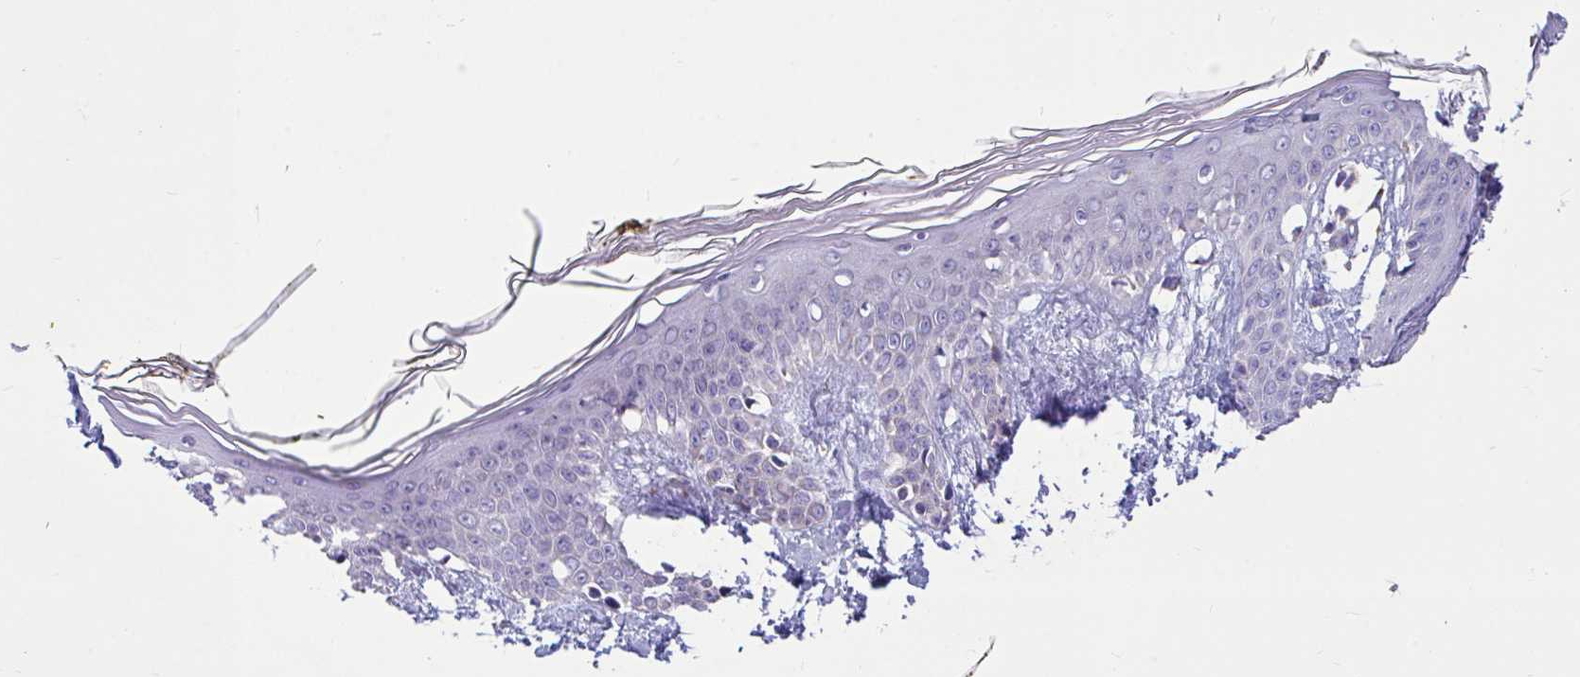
{"staining": {"intensity": "moderate", "quantity": "<25%", "location": "cytoplasmic/membranous"}, "tissue": "skin", "cell_type": "Fibroblasts", "image_type": "normal", "snomed": [{"axis": "morphology", "description": "Normal tissue, NOS"}, {"axis": "topography", "description": "Skin"}], "caption": "This is a photomicrograph of immunohistochemistry (IHC) staining of benign skin, which shows moderate staining in the cytoplasmic/membranous of fibroblasts.", "gene": "OR13A1", "patient": {"sex": "female", "age": 34}}